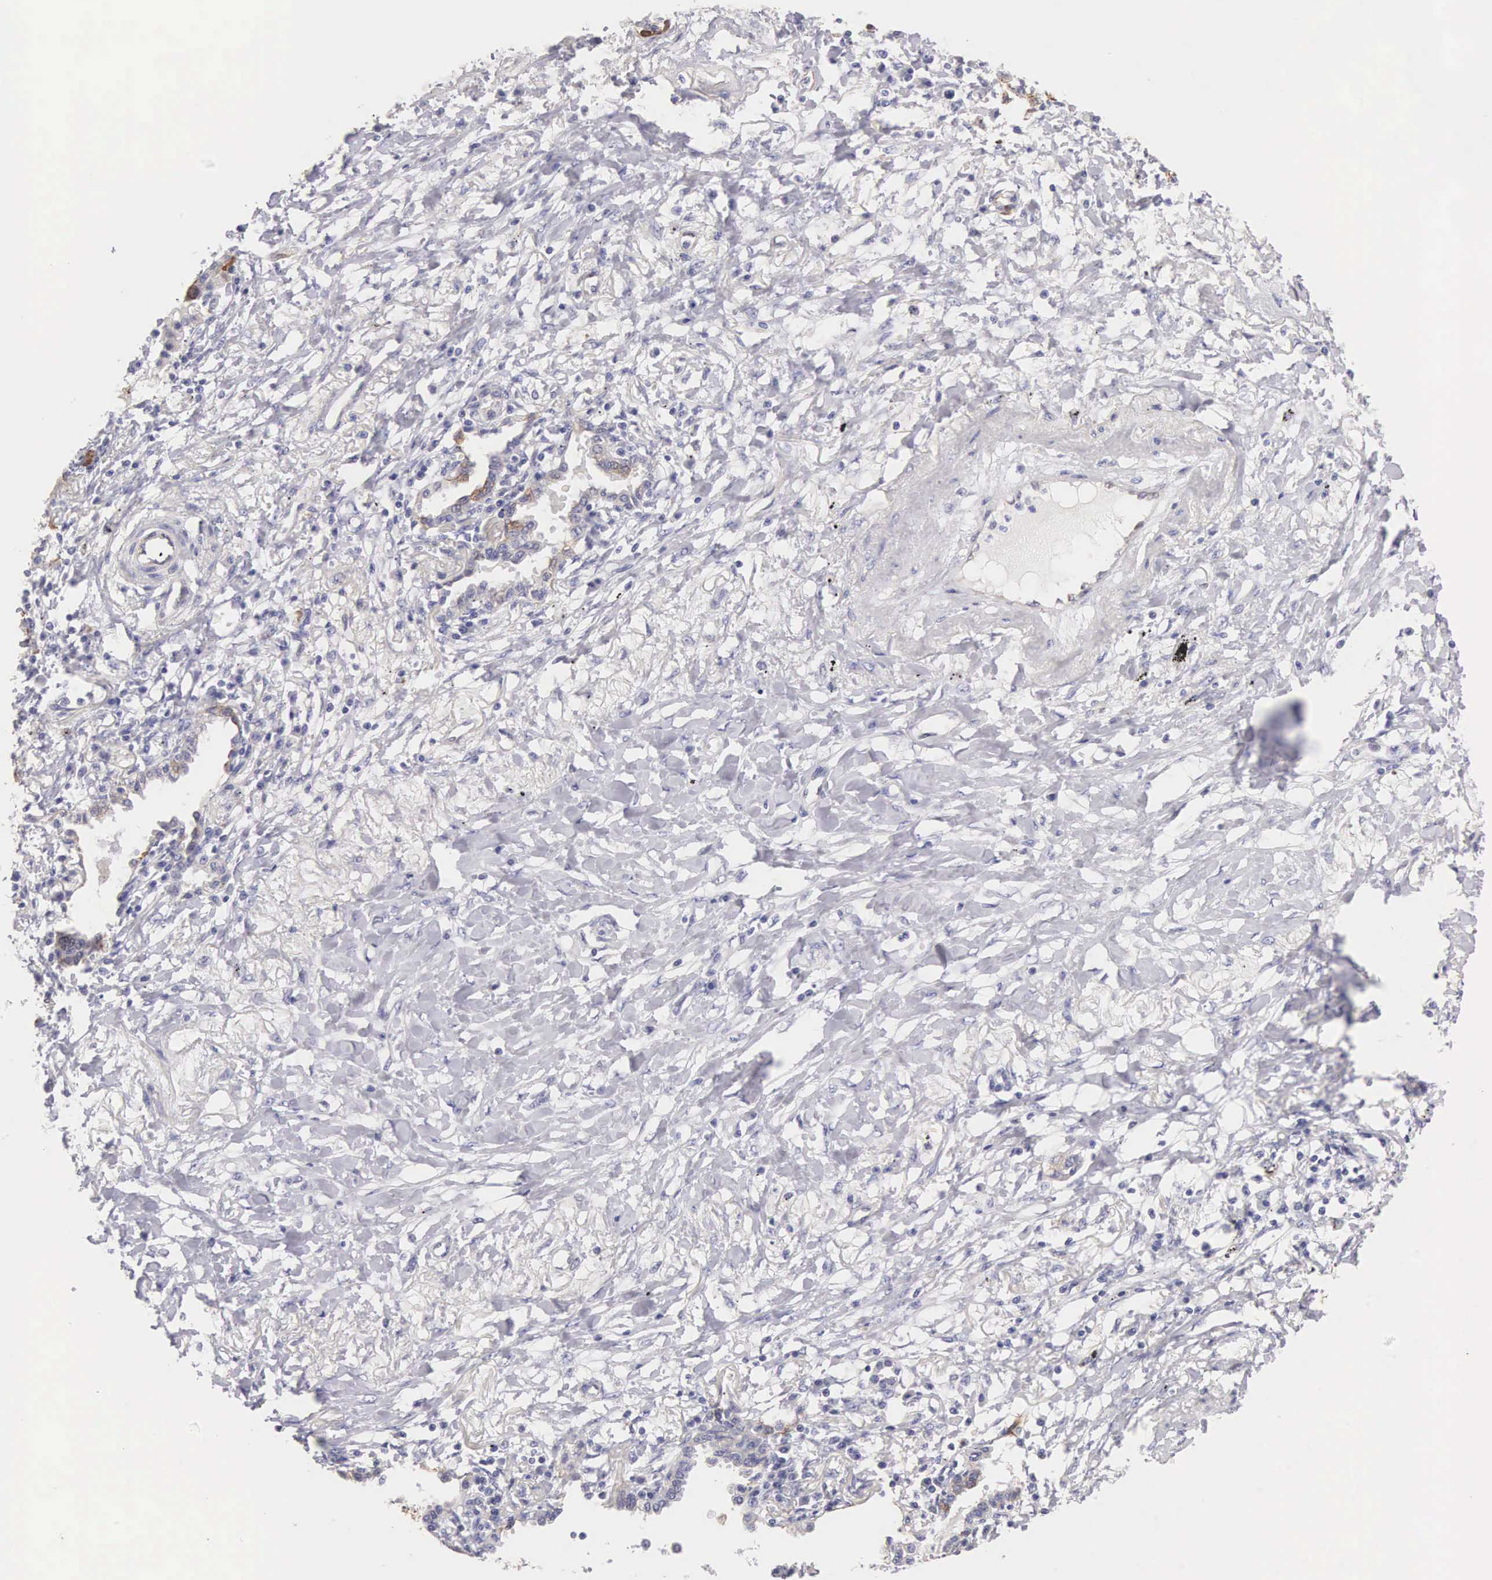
{"staining": {"intensity": "weak", "quantity": "<25%", "location": "cytoplasmic/membranous"}, "tissue": "lung cancer", "cell_type": "Tumor cells", "image_type": "cancer", "snomed": [{"axis": "morphology", "description": "Adenocarcinoma, NOS"}, {"axis": "topography", "description": "Lung"}], "caption": "Immunohistochemistry (IHC) photomicrograph of lung cancer stained for a protein (brown), which displays no expression in tumor cells.", "gene": "PIR", "patient": {"sex": "male", "age": 60}}